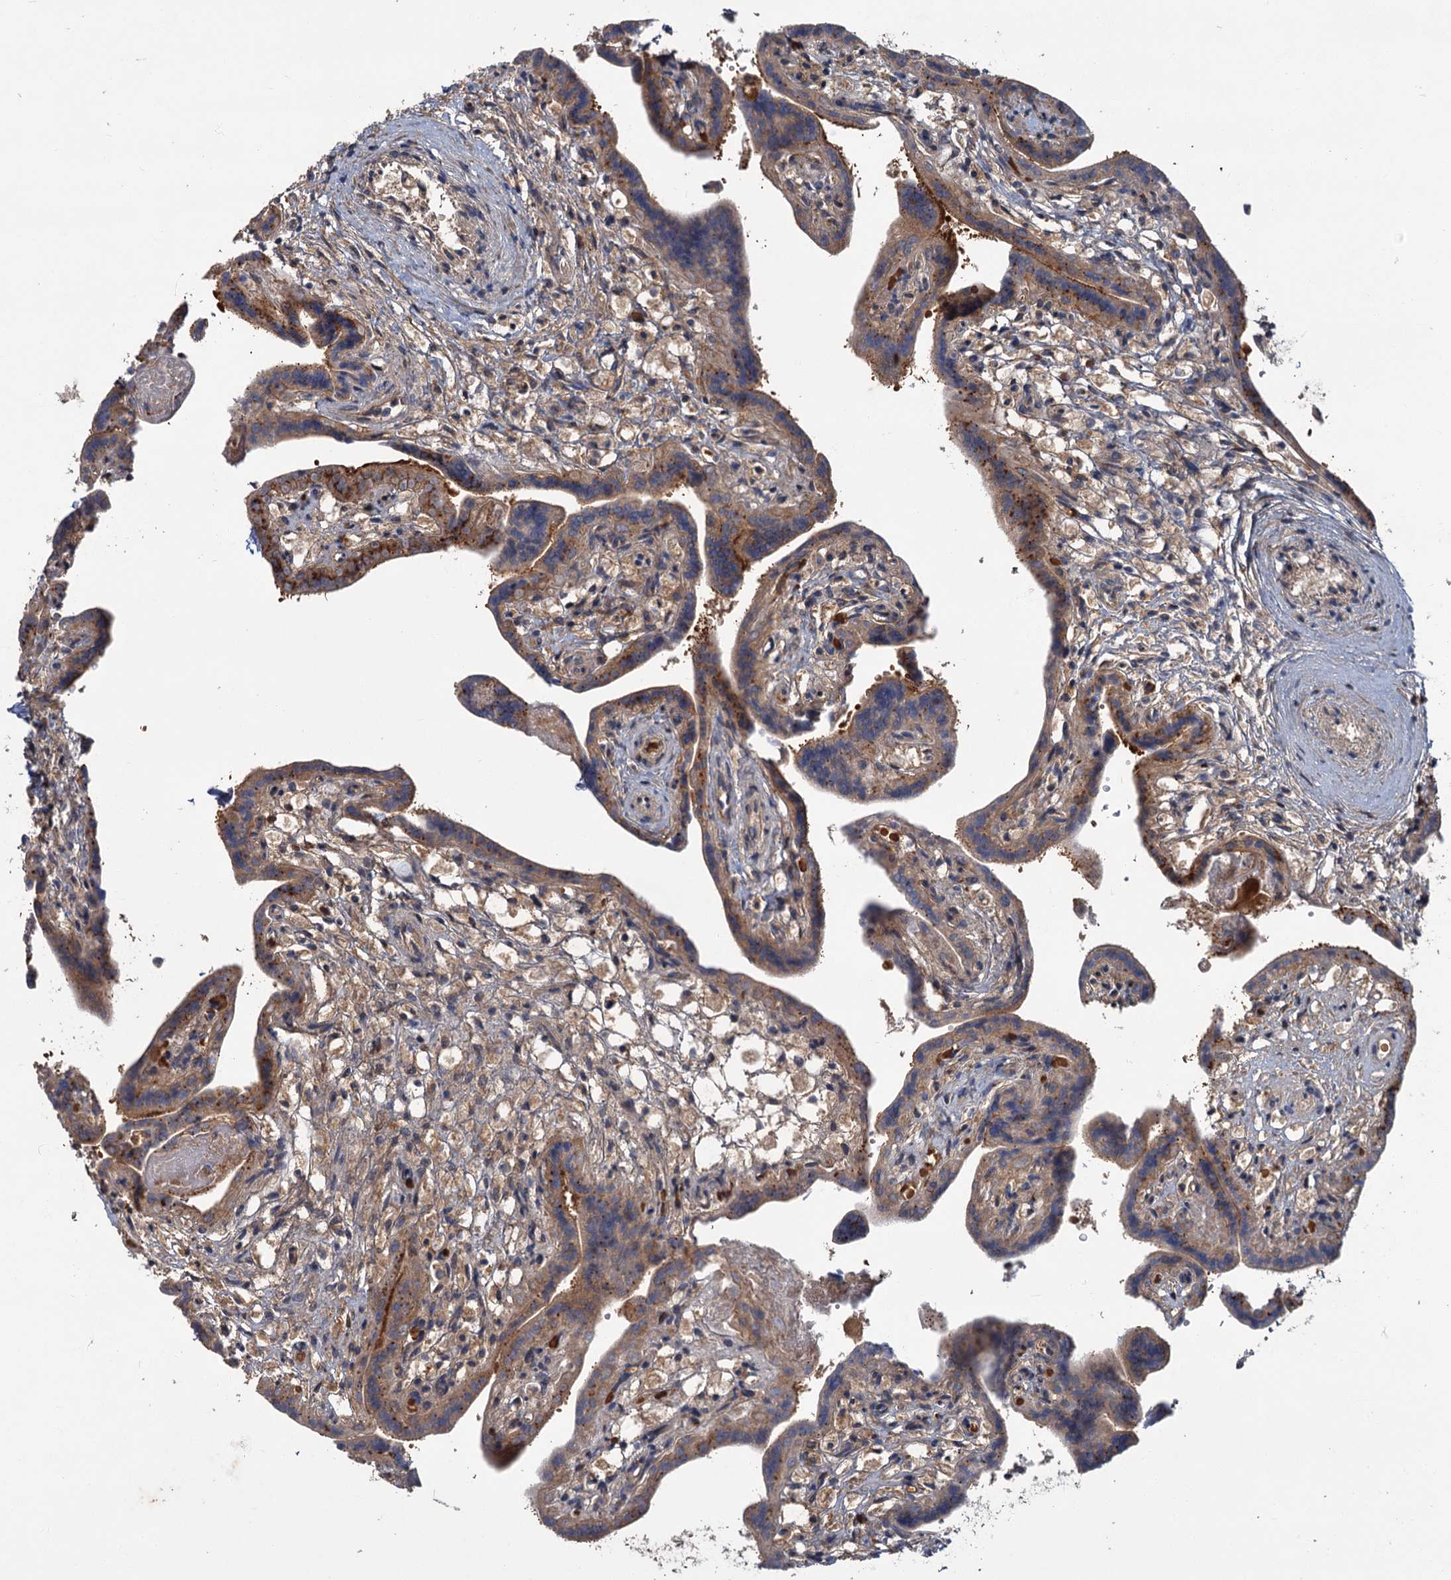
{"staining": {"intensity": "moderate", "quantity": ">75%", "location": "cytoplasmic/membranous"}, "tissue": "placenta", "cell_type": "Trophoblastic cells", "image_type": "normal", "snomed": [{"axis": "morphology", "description": "Normal tissue, NOS"}, {"axis": "topography", "description": "Placenta"}], "caption": "Approximately >75% of trophoblastic cells in benign placenta show moderate cytoplasmic/membranous protein staining as visualized by brown immunohistochemical staining.", "gene": "PKN2", "patient": {"sex": "female", "age": 37}}